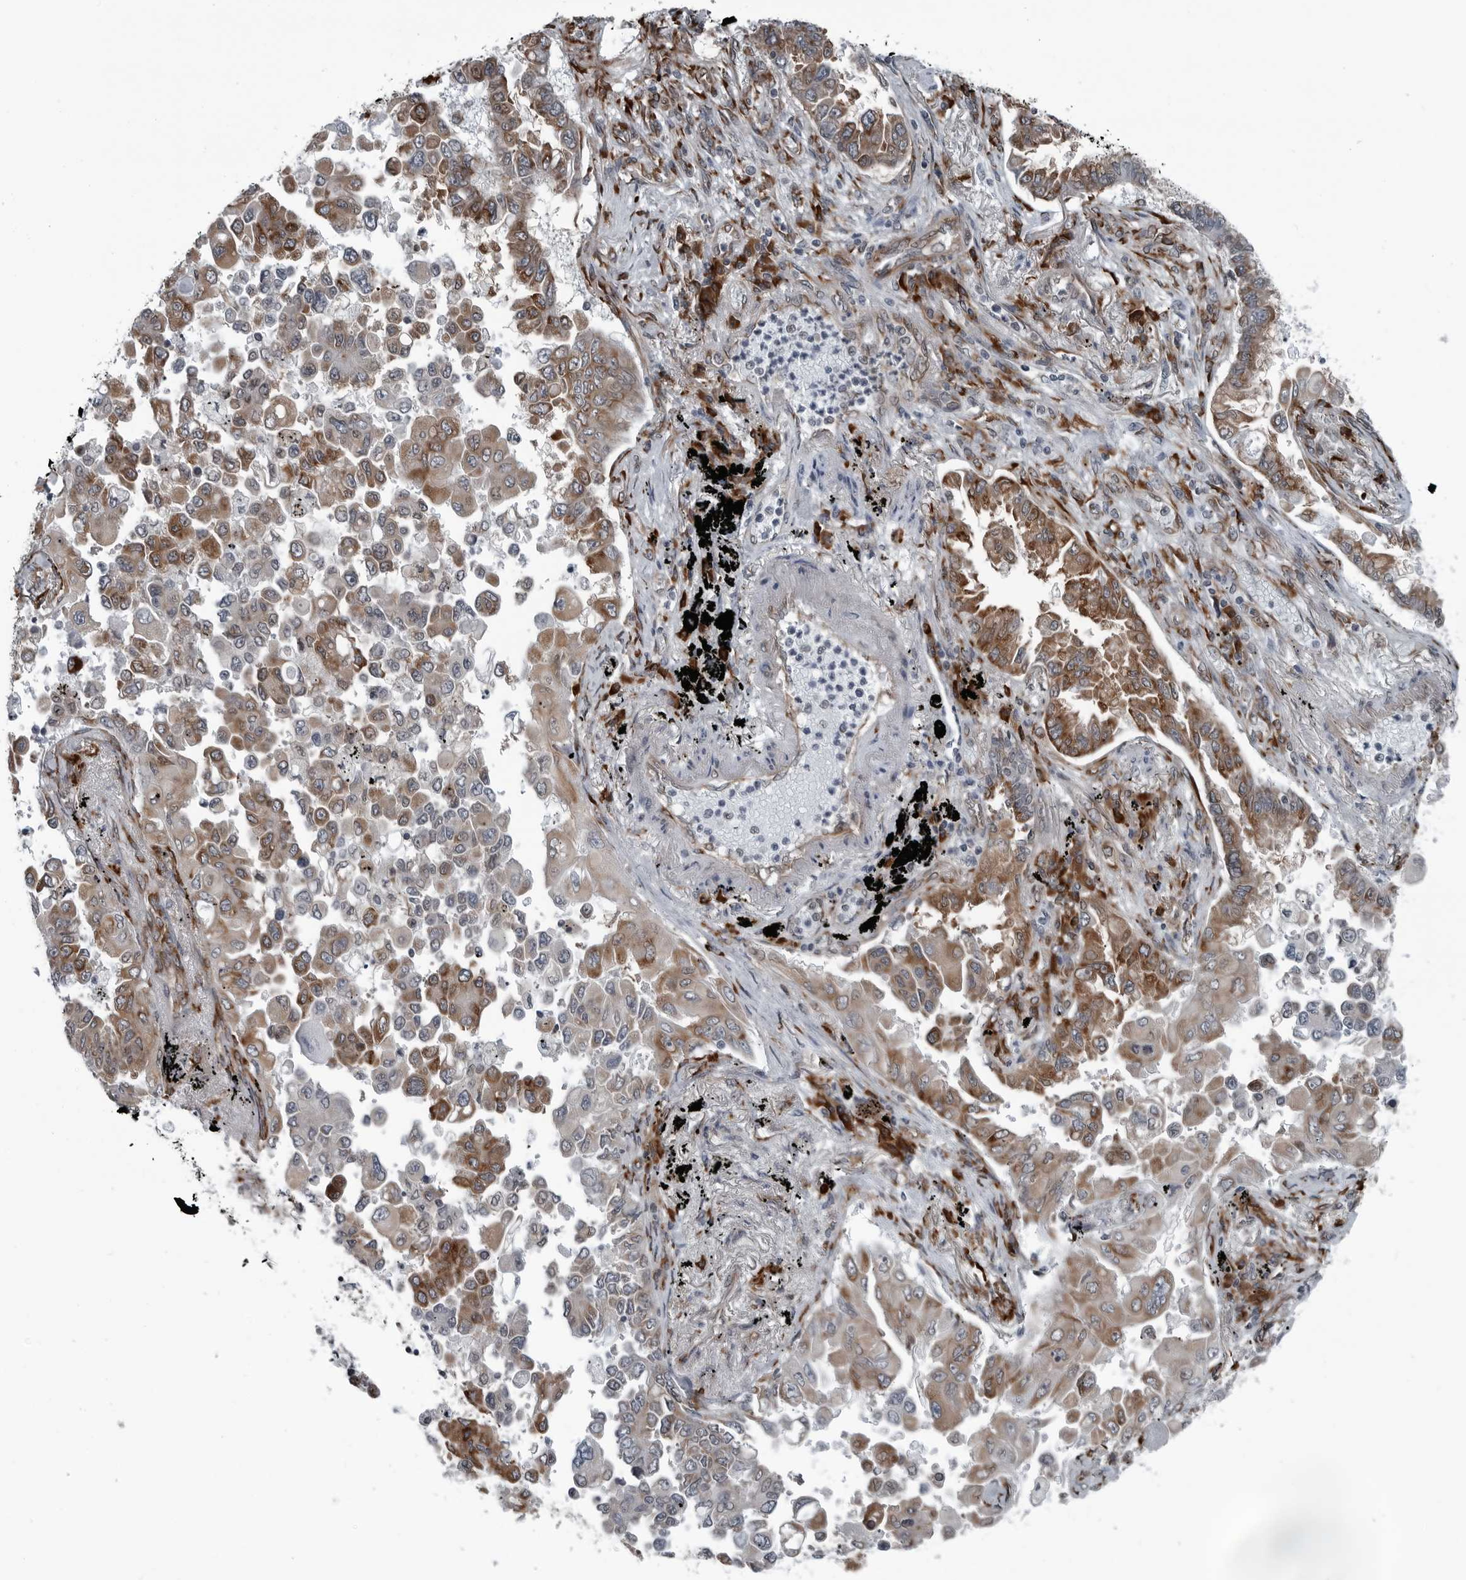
{"staining": {"intensity": "moderate", "quantity": ">75%", "location": "cytoplasmic/membranous"}, "tissue": "lung cancer", "cell_type": "Tumor cells", "image_type": "cancer", "snomed": [{"axis": "morphology", "description": "Adenocarcinoma, NOS"}, {"axis": "topography", "description": "Lung"}], "caption": "The histopathology image reveals staining of lung adenocarcinoma, revealing moderate cytoplasmic/membranous protein positivity (brown color) within tumor cells.", "gene": "CEP85", "patient": {"sex": "female", "age": 67}}